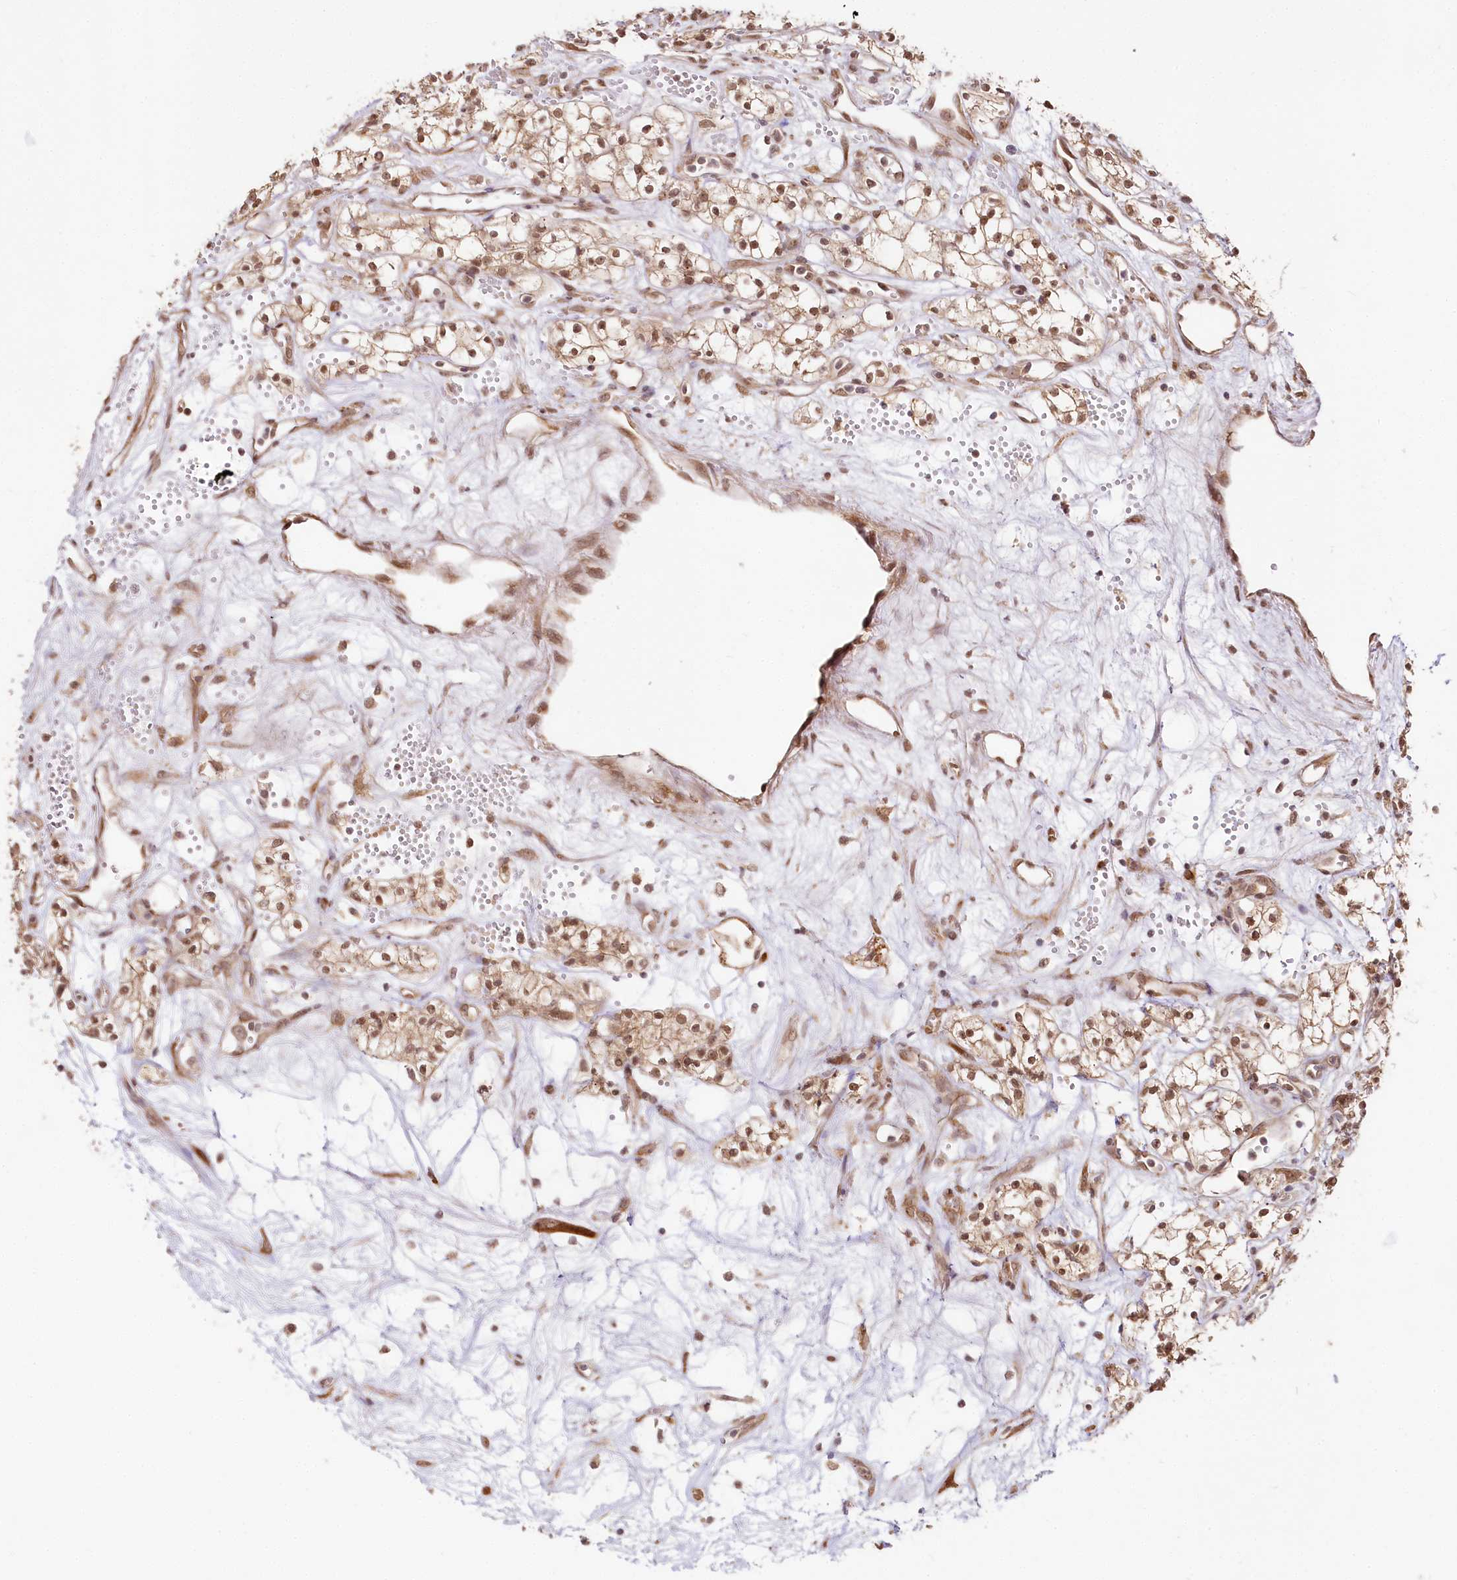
{"staining": {"intensity": "moderate", "quantity": ">75%", "location": "nuclear"}, "tissue": "renal cancer", "cell_type": "Tumor cells", "image_type": "cancer", "snomed": [{"axis": "morphology", "description": "Adenocarcinoma, NOS"}, {"axis": "topography", "description": "Kidney"}], "caption": "DAB (3,3'-diaminobenzidine) immunohistochemical staining of human renal cancer (adenocarcinoma) displays moderate nuclear protein staining in about >75% of tumor cells.", "gene": "ENSG00000144785", "patient": {"sex": "male", "age": 59}}